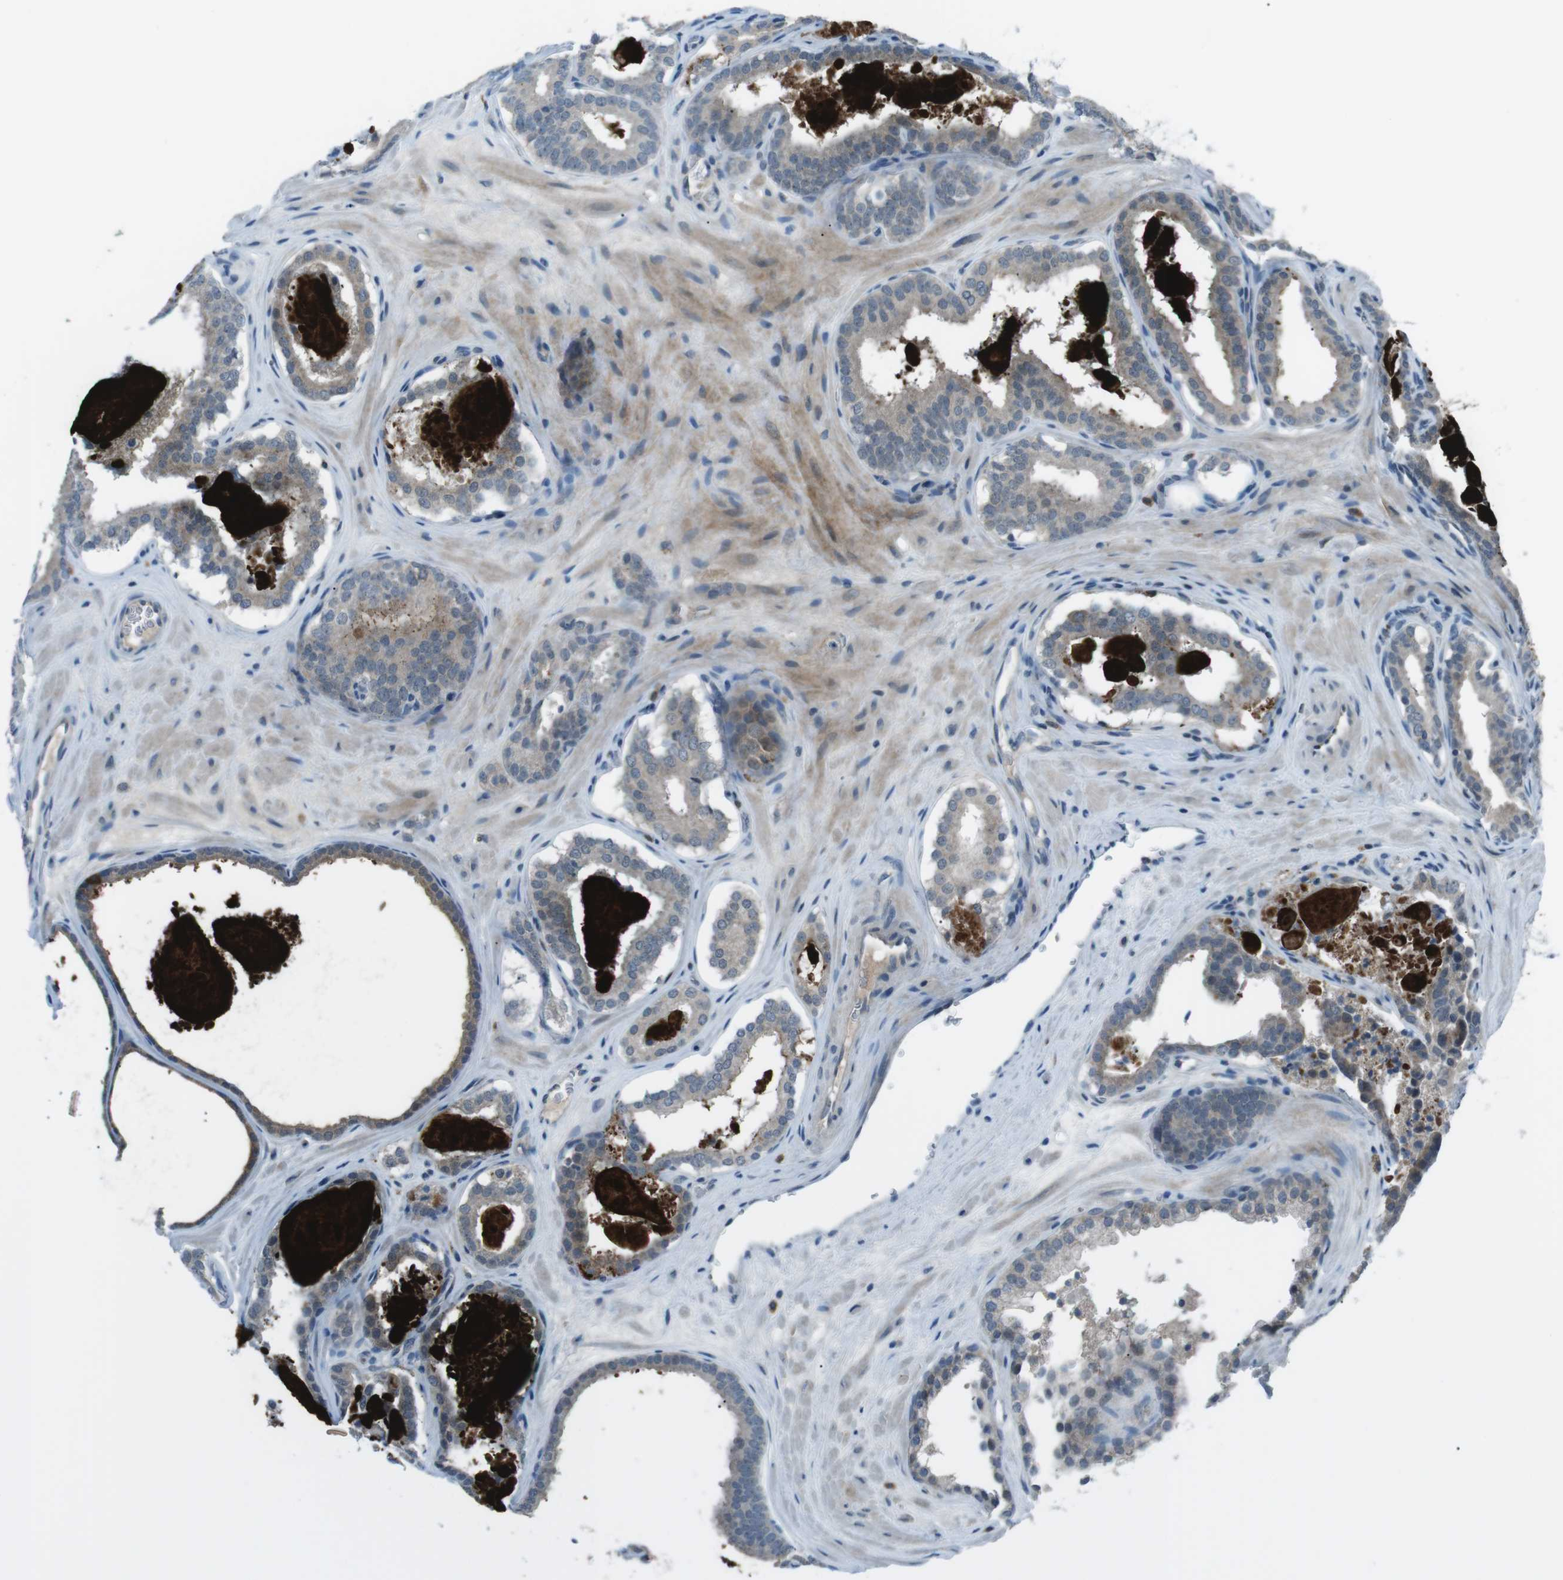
{"staining": {"intensity": "negative", "quantity": "none", "location": "none"}, "tissue": "prostate cancer", "cell_type": "Tumor cells", "image_type": "cancer", "snomed": [{"axis": "morphology", "description": "Adenocarcinoma, High grade"}, {"axis": "topography", "description": "Prostate"}], "caption": "This micrograph is of prostate cancer (high-grade adenocarcinoma) stained with IHC to label a protein in brown with the nuclei are counter-stained blue. There is no staining in tumor cells.", "gene": "FCRLA", "patient": {"sex": "male", "age": 60}}